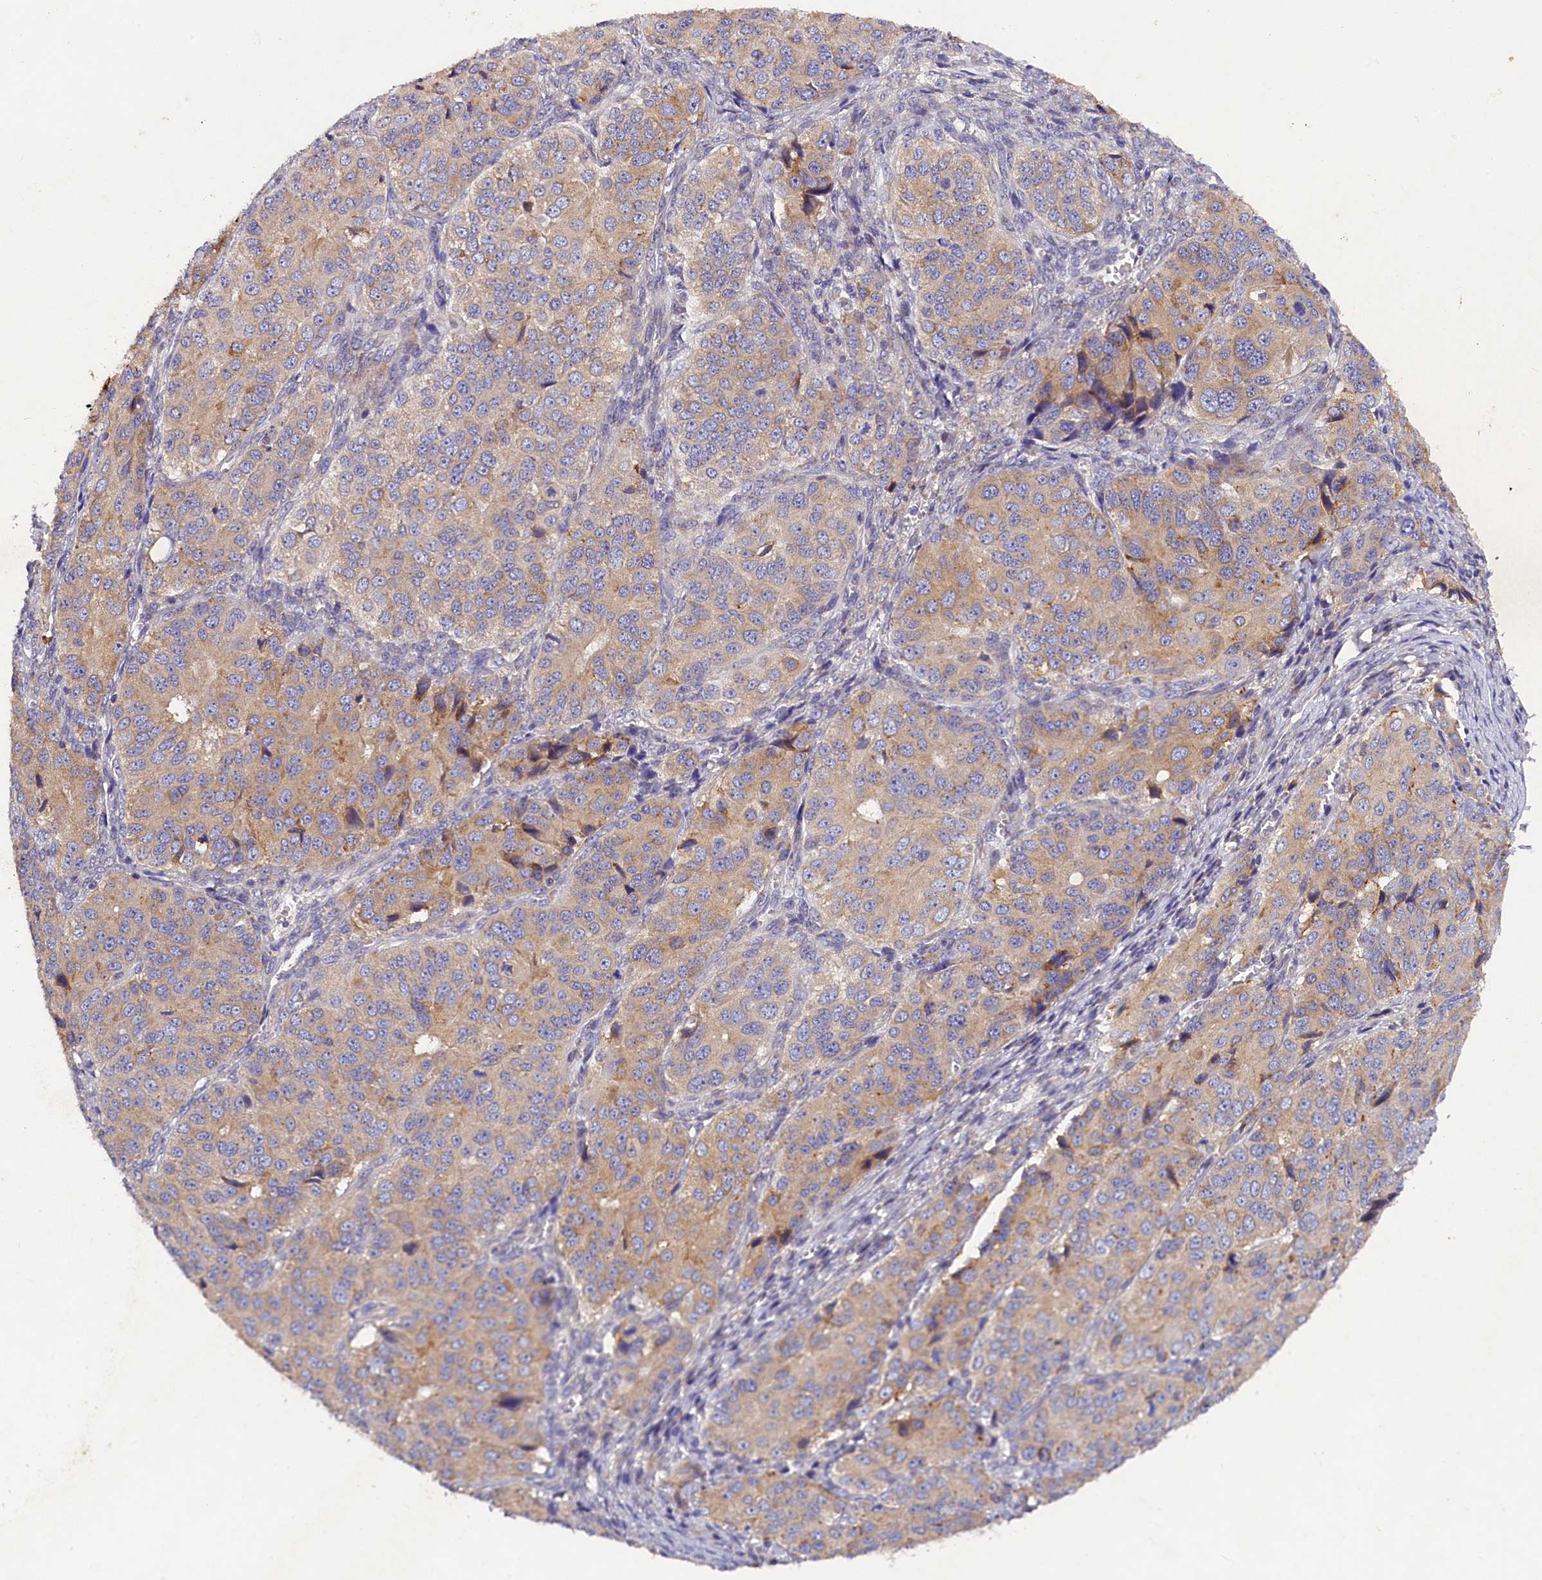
{"staining": {"intensity": "weak", "quantity": "<25%", "location": "cytoplasmic/membranous"}, "tissue": "ovarian cancer", "cell_type": "Tumor cells", "image_type": "cancer", "snomed": [{"axis": "morphology", "description": "Carcinoma, endometroid"}, {"axis": "topography", "description": "Ovary"}], "caption": "Tumor cells show no significant protein positivity in endometroid carcinoma (ovarian).", "gene": "ST7L", "patient": {"sex": "female", "age": 51}}